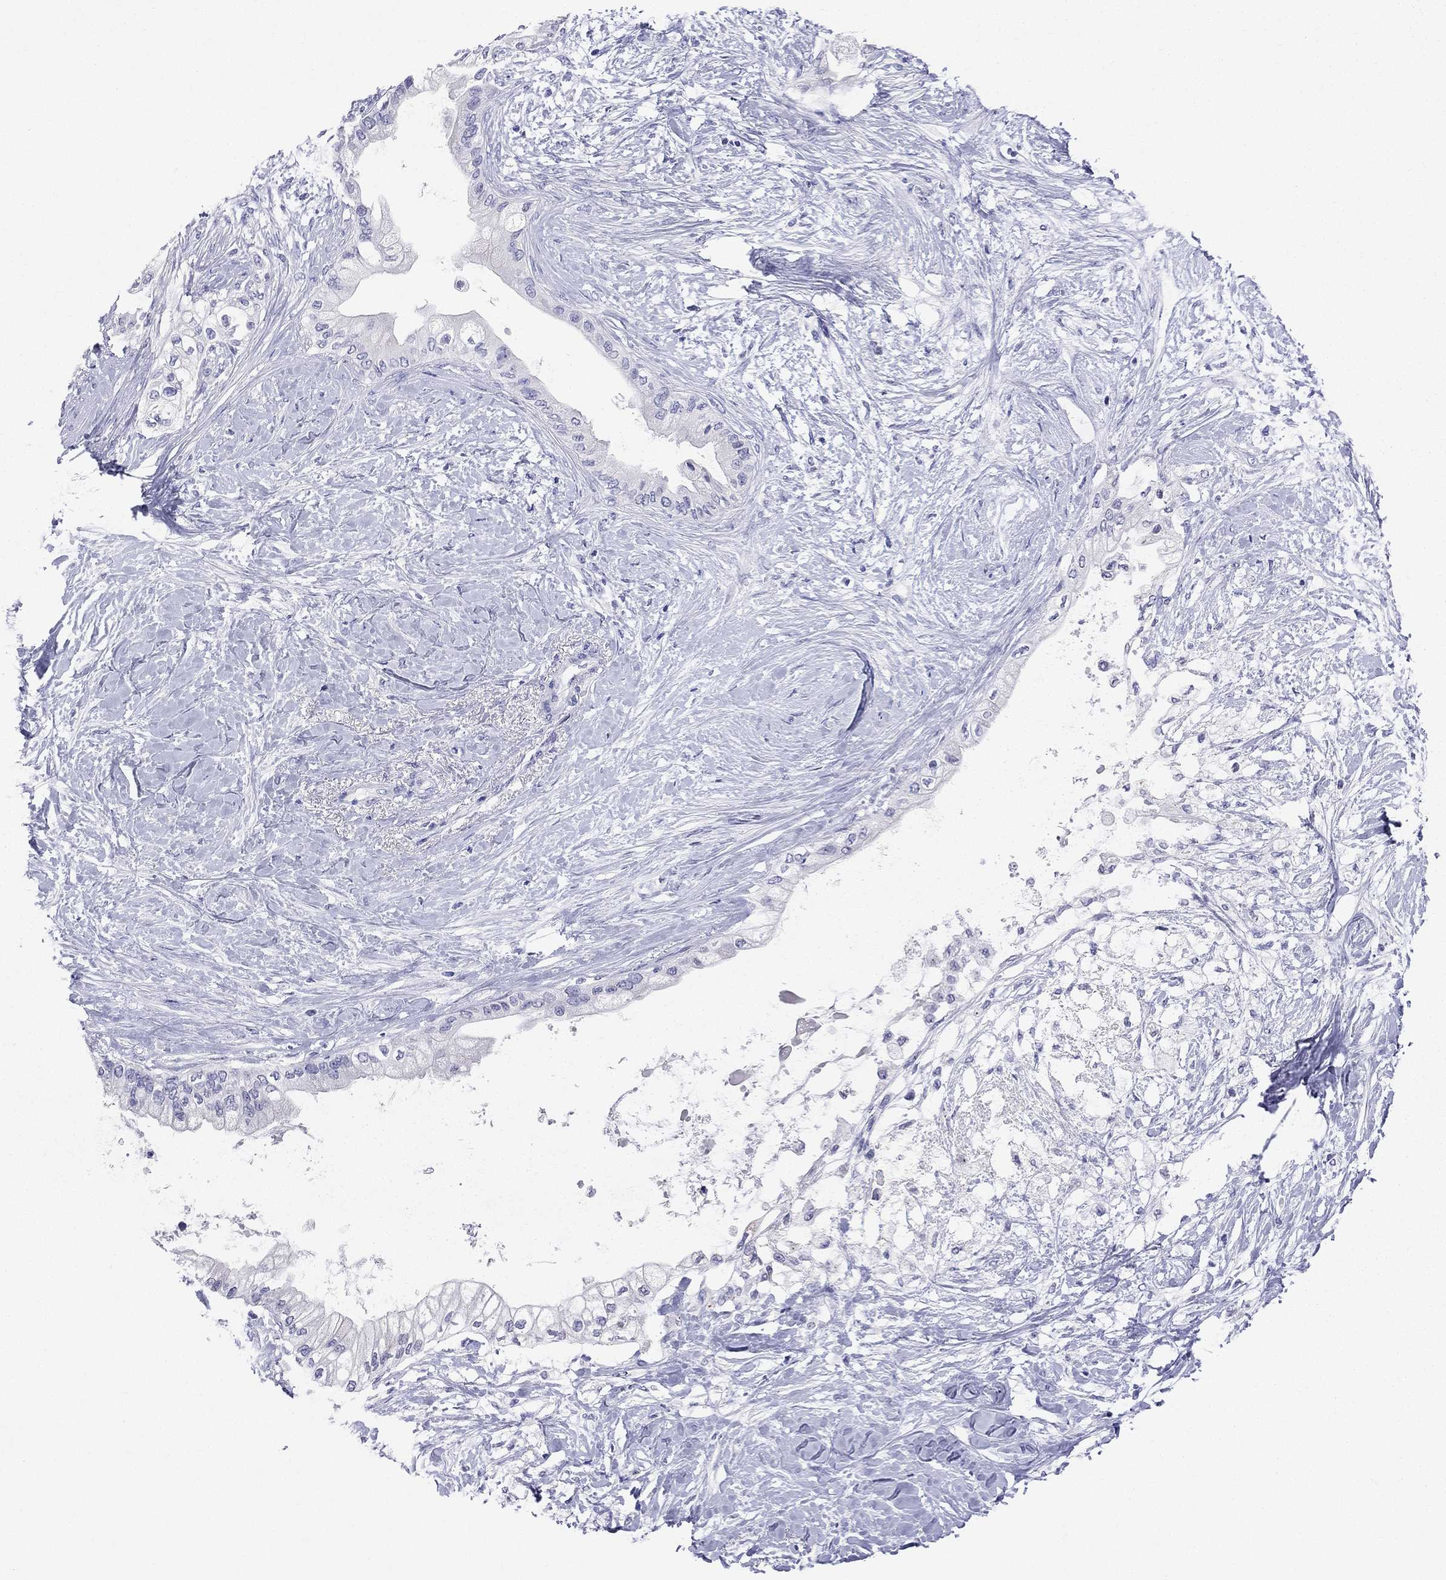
{"staining": {"intensity": "negative", "quantity": "none", "location": "none"}, "tissue": "pancreatic cancer", "cell_type": "Tumor cells", "image_type": "cancer", "snomed": [{"axis": "morphology", "description": "Normal tissue, NOS"}, {"axis": "morphology", "description": "Adenocarcinoma, NOS"}, {"axis": "topography", "description": "Pancreas"}, {"axis": "topography", "description": "Duodenum"}], "caption": "The image demonstrates no significant expression in tumor cells of pancreatic cancer (adenocarcinoma).", "gene": "ARMC12", "patient": {"sex": "female", "age": 60}}